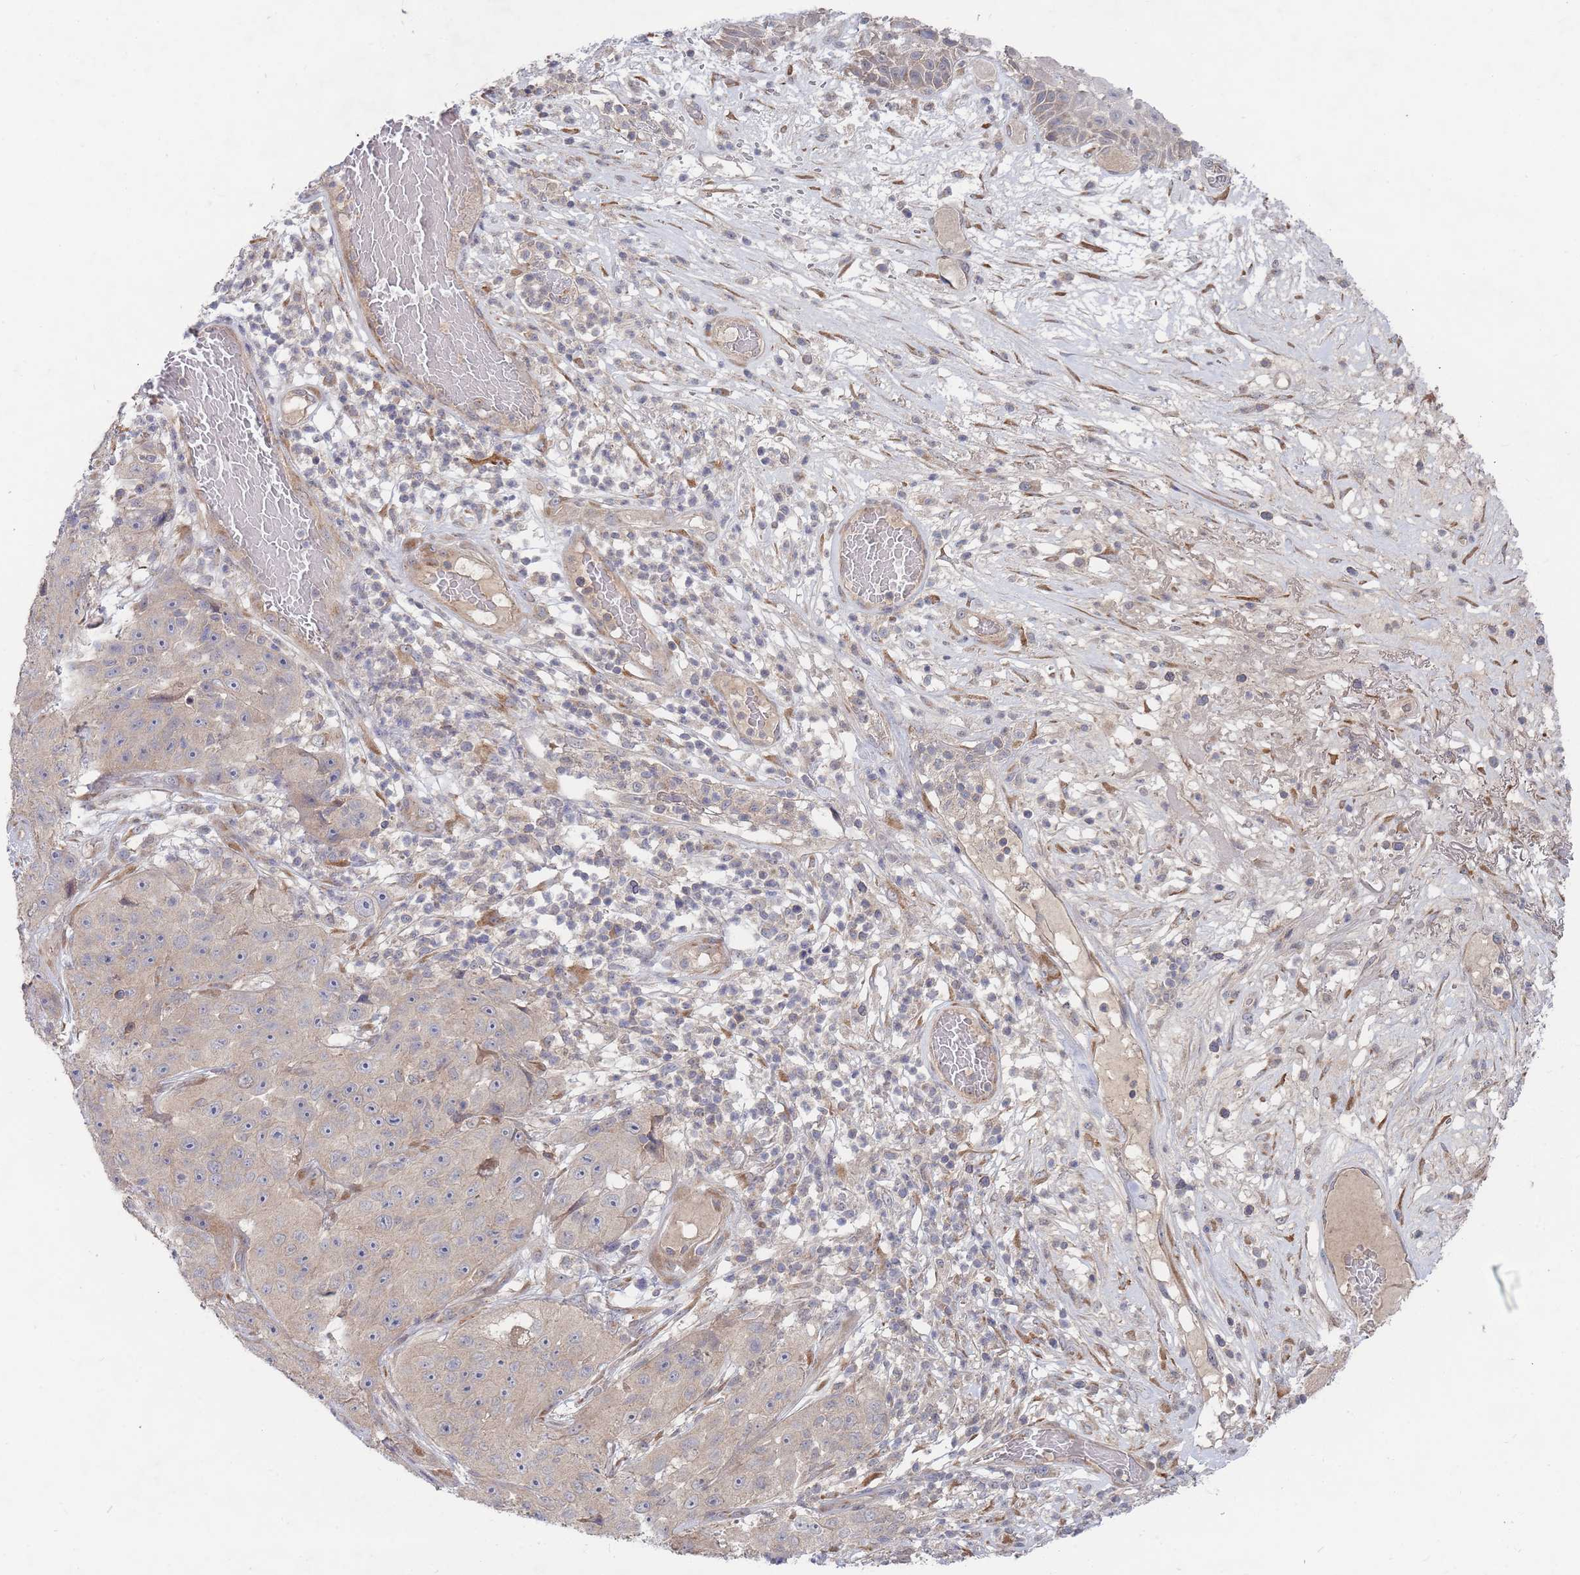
{"staining": {"intensity": "weak", "quantity": "<25%", "location": "cytoplasmic/membranous"}, "tissue": "skin cancer", "cell_type": "Tumor cells", "image_type": "cancer", "snomed": [{"axis": "morphology", "description": "Squamous cell carcinoma, NOS"}, {"axis": "topography", "description": "Skin"}], "caption": "DAB (3,3'-diaminobenzidine) immunohistochemical staining of human skin cancer (squamous cell carcinoma) exhibits no significant expression in tumor cells.", "gene": "SLC35F5", "patient": {"sex": "female", "age": 87}}